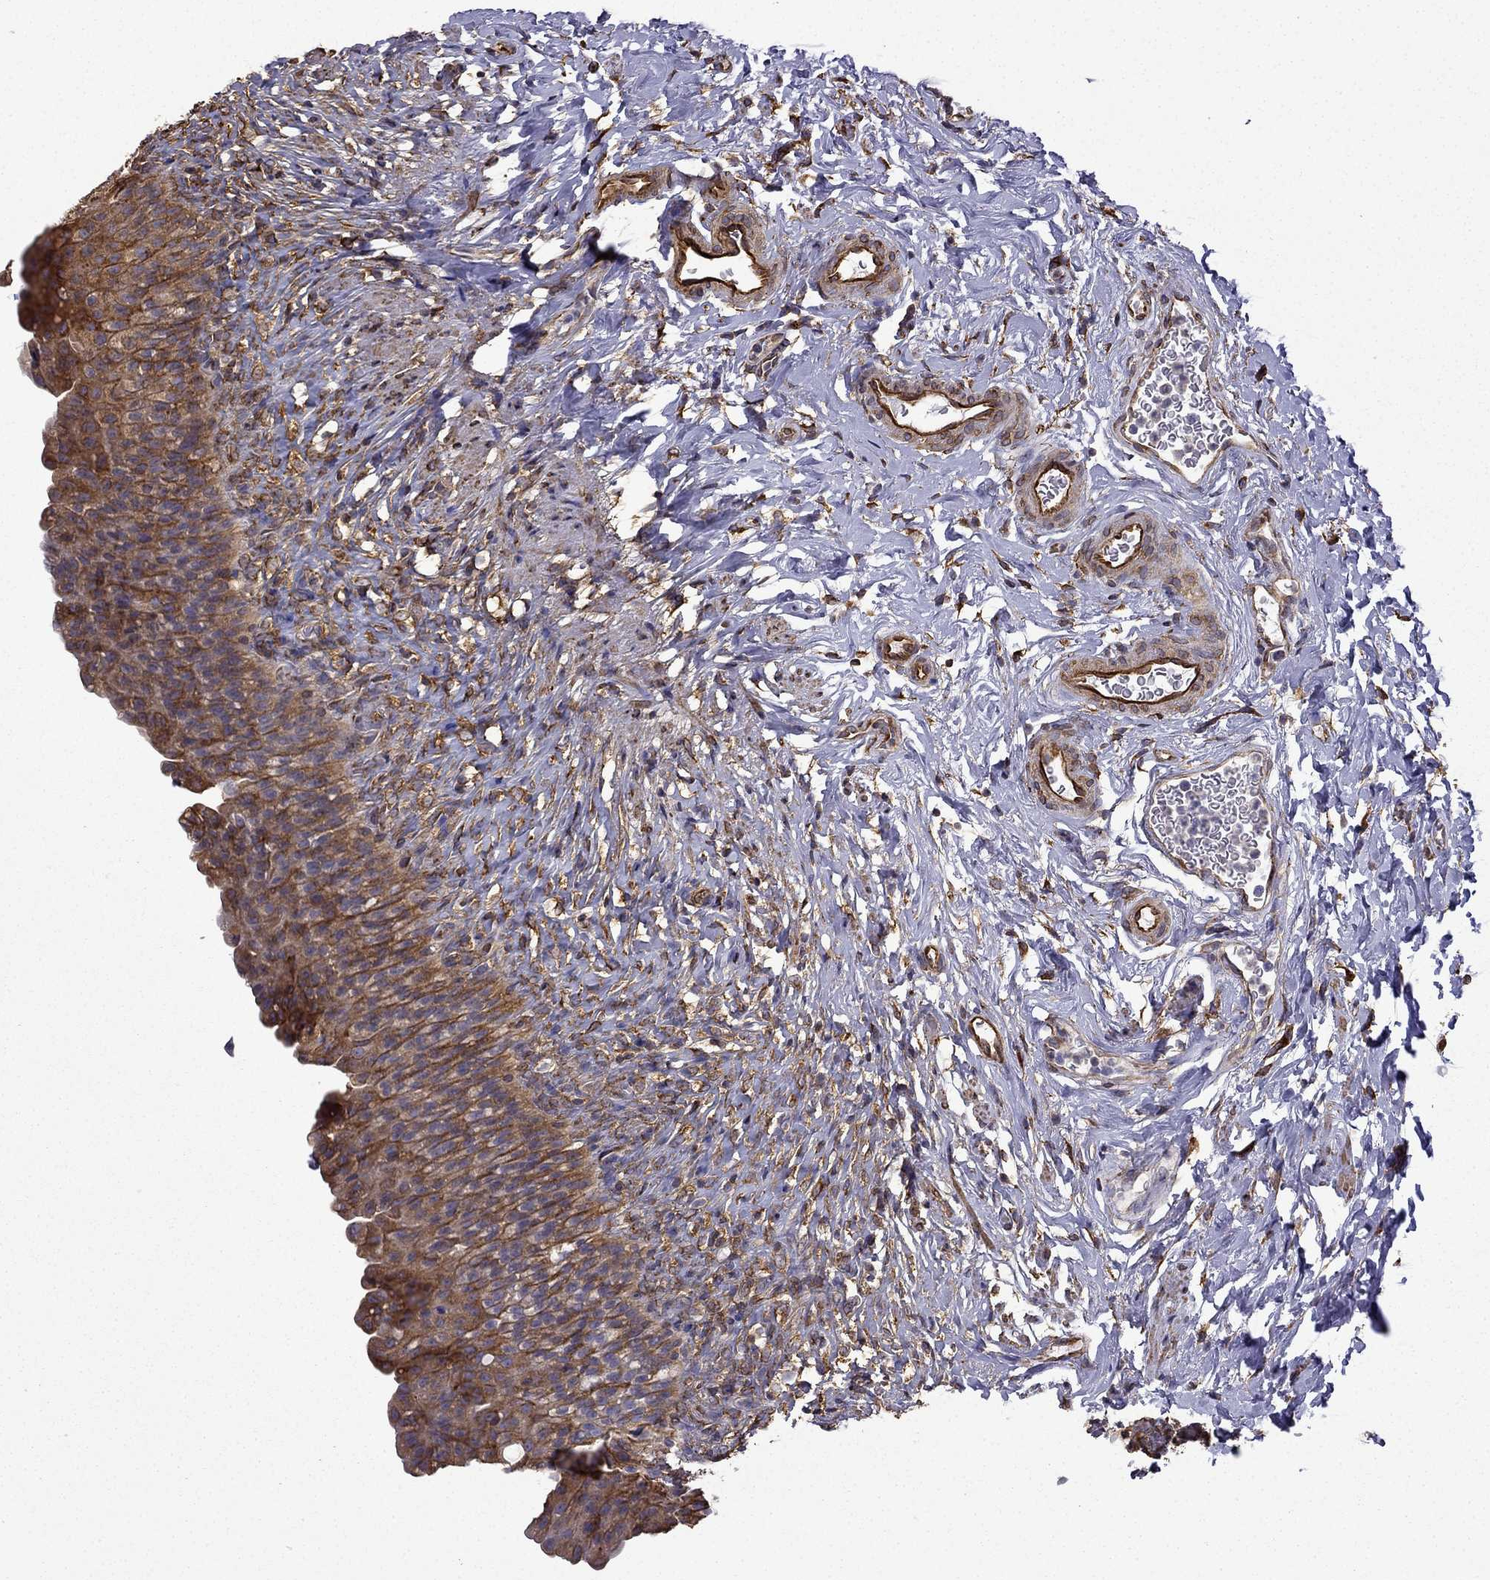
{"staining": {"intensity": "strong", "quantity": ">75%", "location": "cytoplasmic/membranous"}, "tissue": "urinary bladder", "cell_type": "Urothelial cells", "image_type": "normal", "snomed": [{"axis": "morphology", "description": "Normal tissue, NOS"}, {"axis": "topography", "description": "Urinary bladder"}], "caption": "IHC of benign human urinary bladder exhibits high levels of strong cytoplasmic/membranous staining in about >75% of urothelial cells. Immunohistochemistry stains the protein of interest in brown and the nuclei are stained blue.", "gene": "MAP4", "patient": {"sex": "male", "age": 76}}